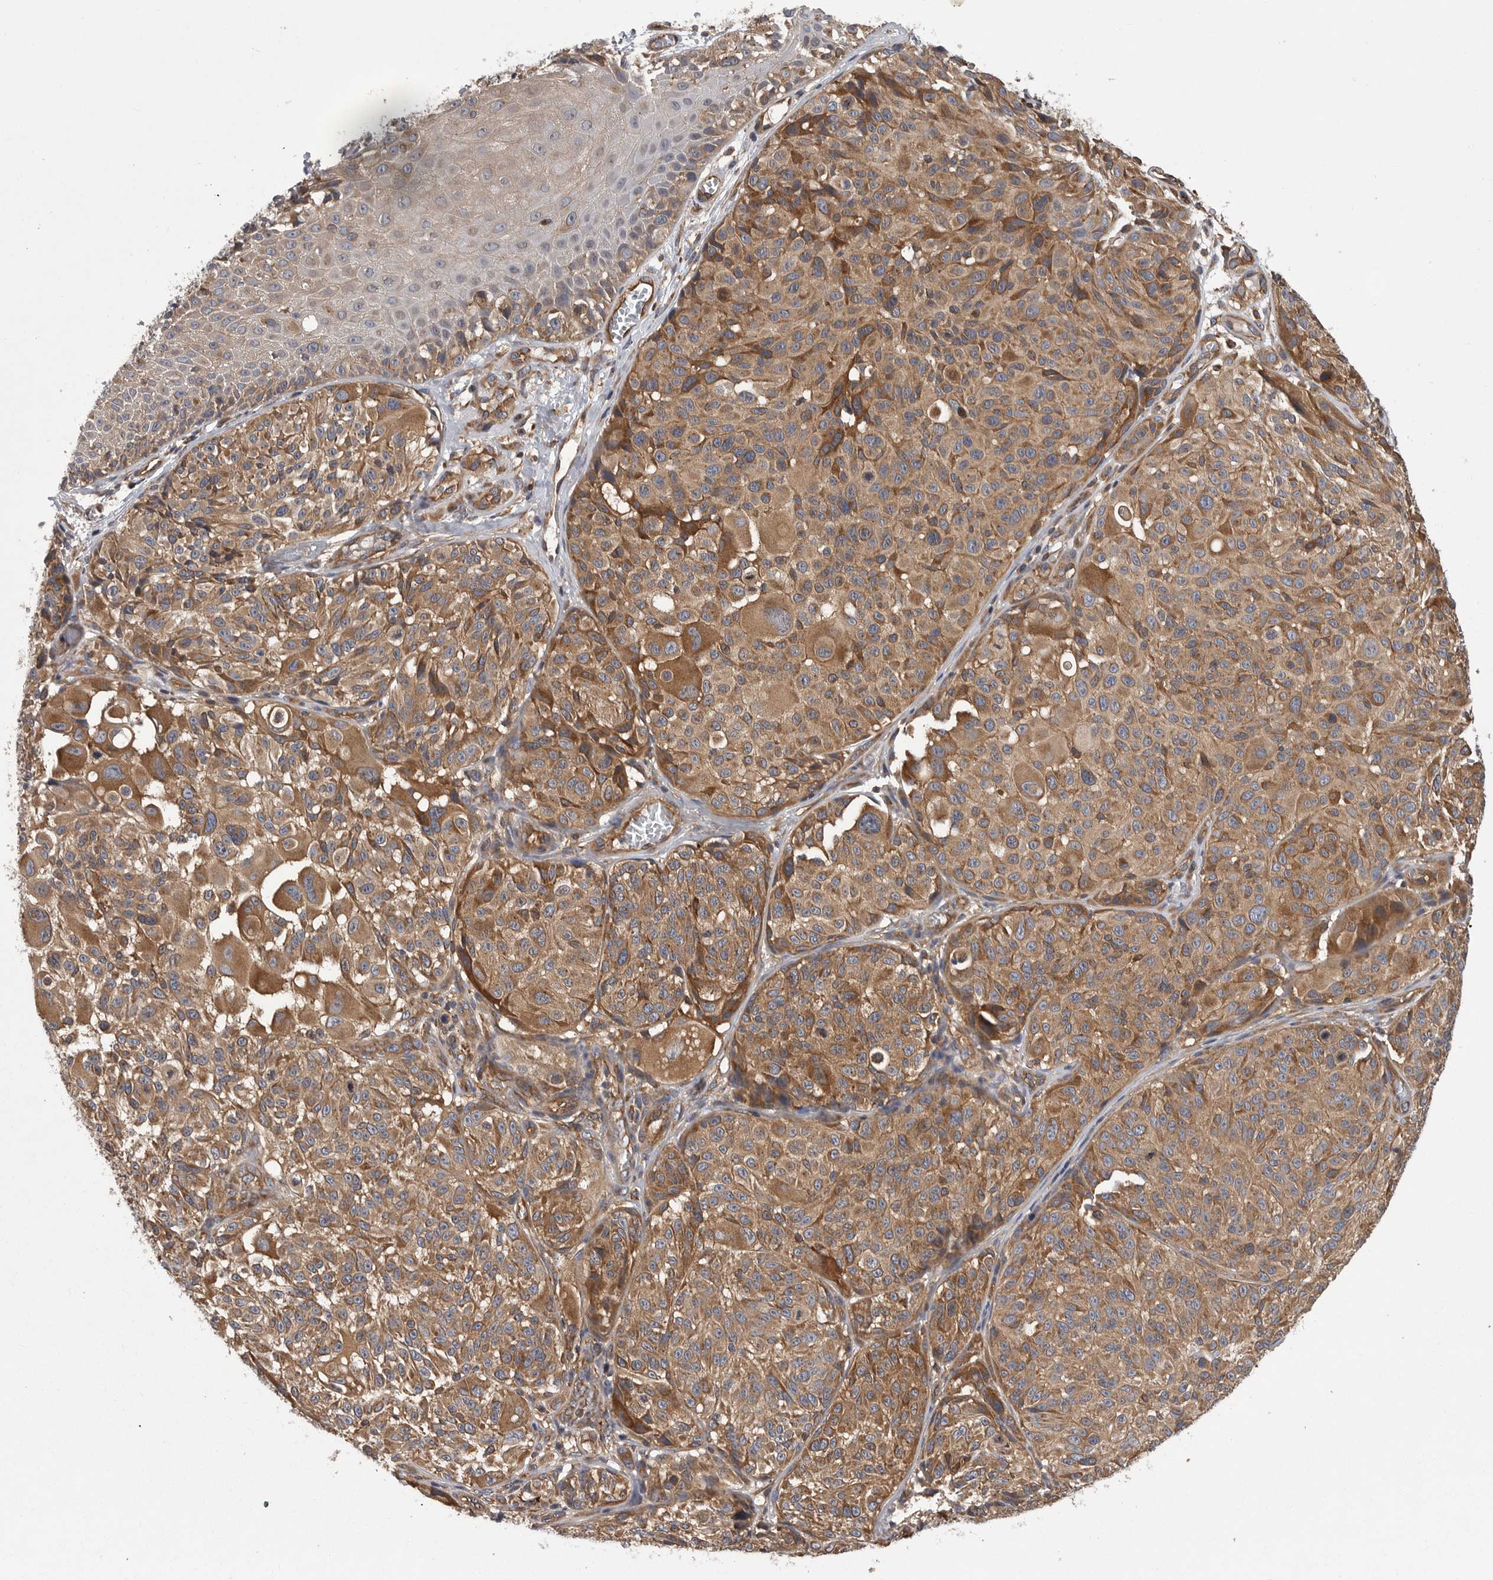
{"staining": {"intensity": "moderate", "quantity": ">75%", "location": "cytoplasmic/membranous"}, "tissue": "melanoma", "cell_type": "Tumor cells", "image_type": "cancer", "snomed": [{"axis": "morphology", "description": "Malignant melanoma, NOS"}, {"axis": "topography", "description": "Skin"}], "caption": "Malignant melanoma tissue demonstrates moderate cytoplasmic/membranous positivity in about >75% of tumor cells, visualized by immunohistochemistry. The staining was performed using DAB (3,3'-diaminobenzidine) to visualize the protein expression in brown, while the nuclei were stained in blue with hematoxylin (Magnification: 20x).", "gene": "OXR1", "patient": {"sex": "male", "age": 83}}